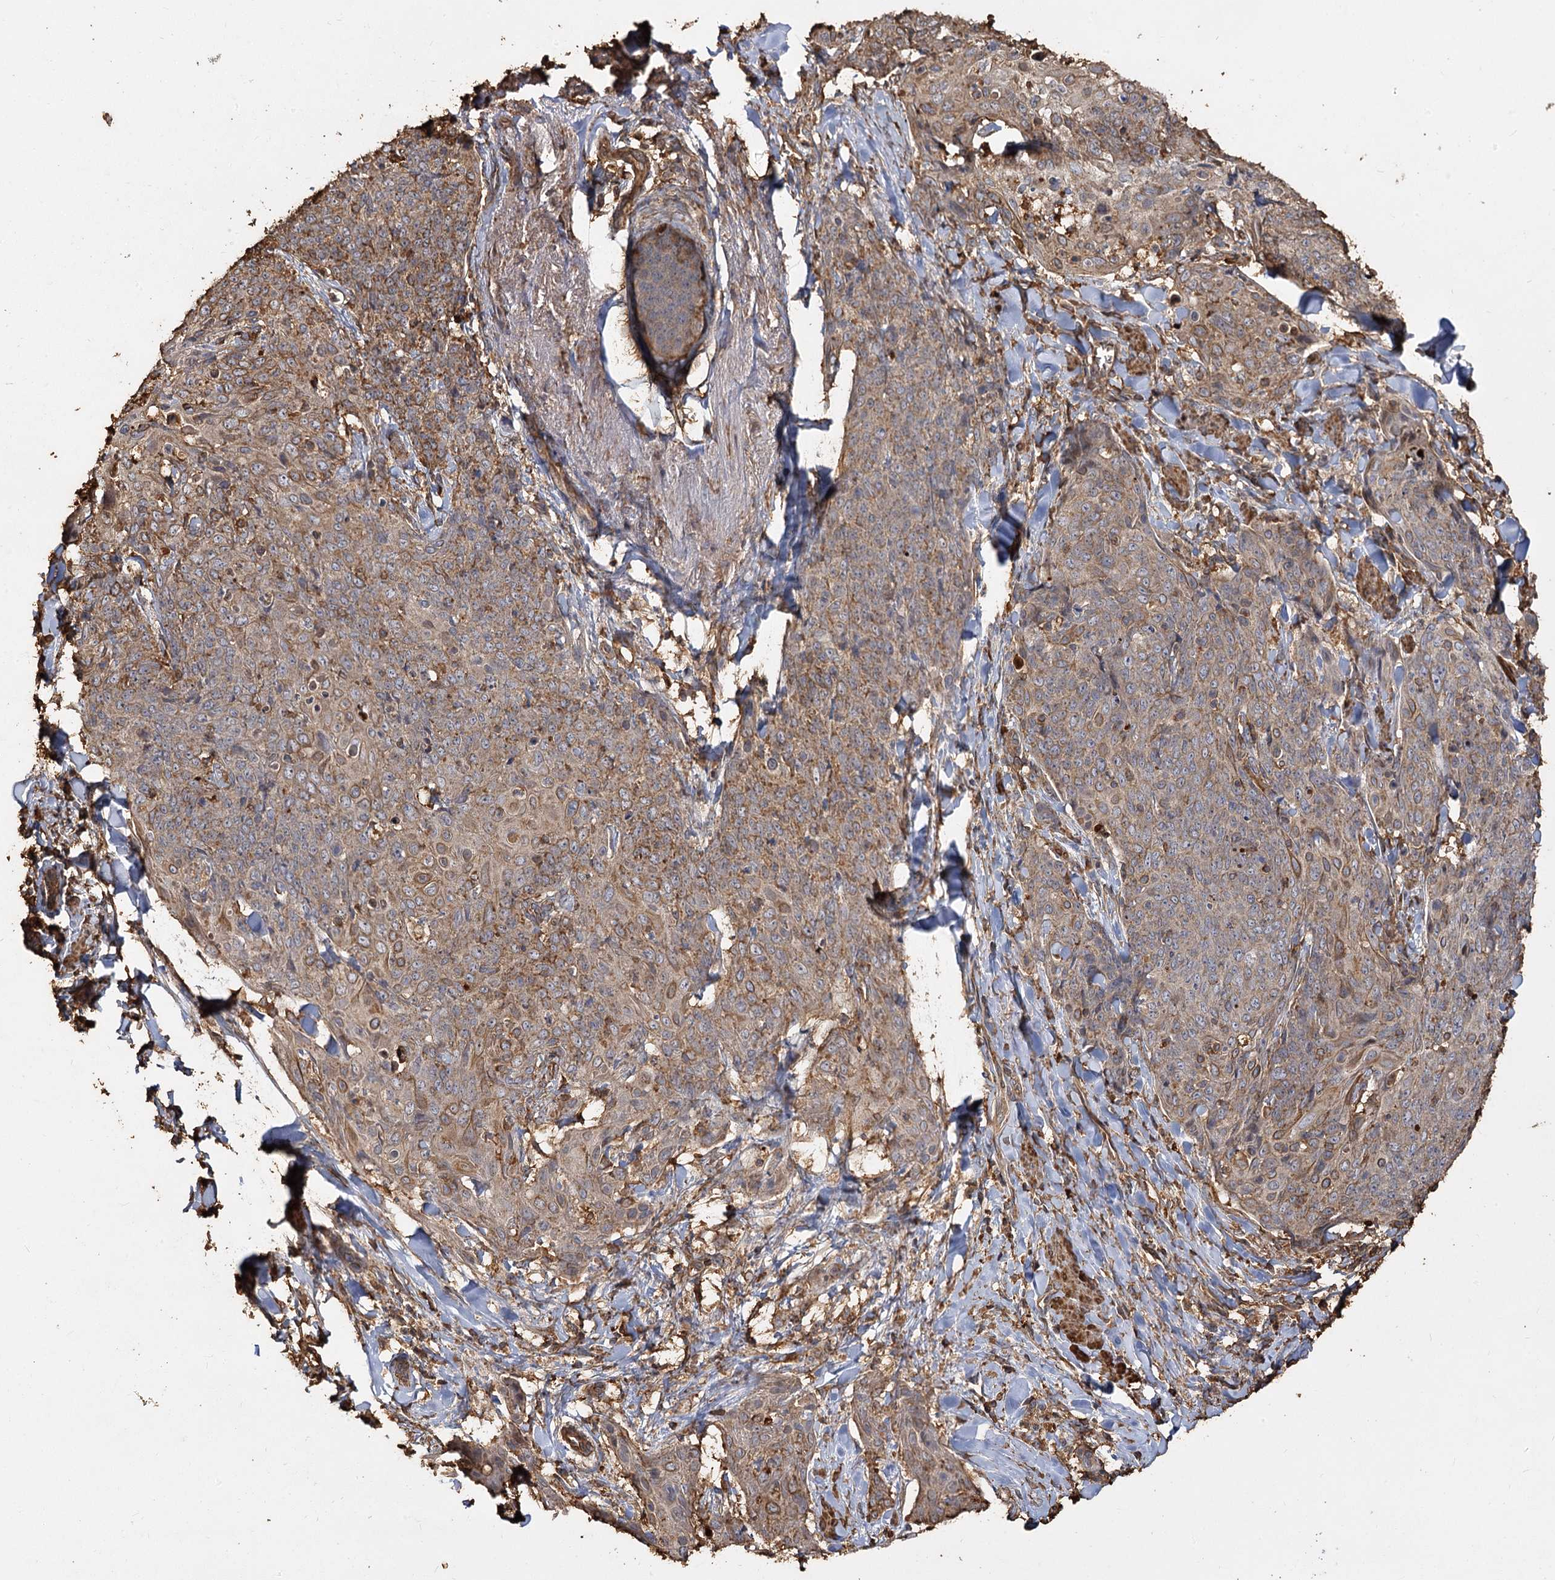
{"staining": {"intensity": "moderate", "quantity": ">75%", "location": "cytoplasmic/membranous"}, "tissue": "skin cancer", "cell_type": "Tumor cells", "image_type": "cancer", "snomed": [{"axis": "morphology", "description": "Squamous cell carcinoma, NOS"}, {"axis": "topography", "description": "Skin"}, {"axis": "topography", "description": "Vulva"}], "caption": "A brown stain shows moderate cytoplasmic/membranous positivity of a protein in skin cancer tumor cells. (DAB (3,3'-diaminobenzidine) = brown stain, brightfield microscopy at high magnification).", "gene": "PIK3C2A", "patient": {"sex": "female", "age": 85}}